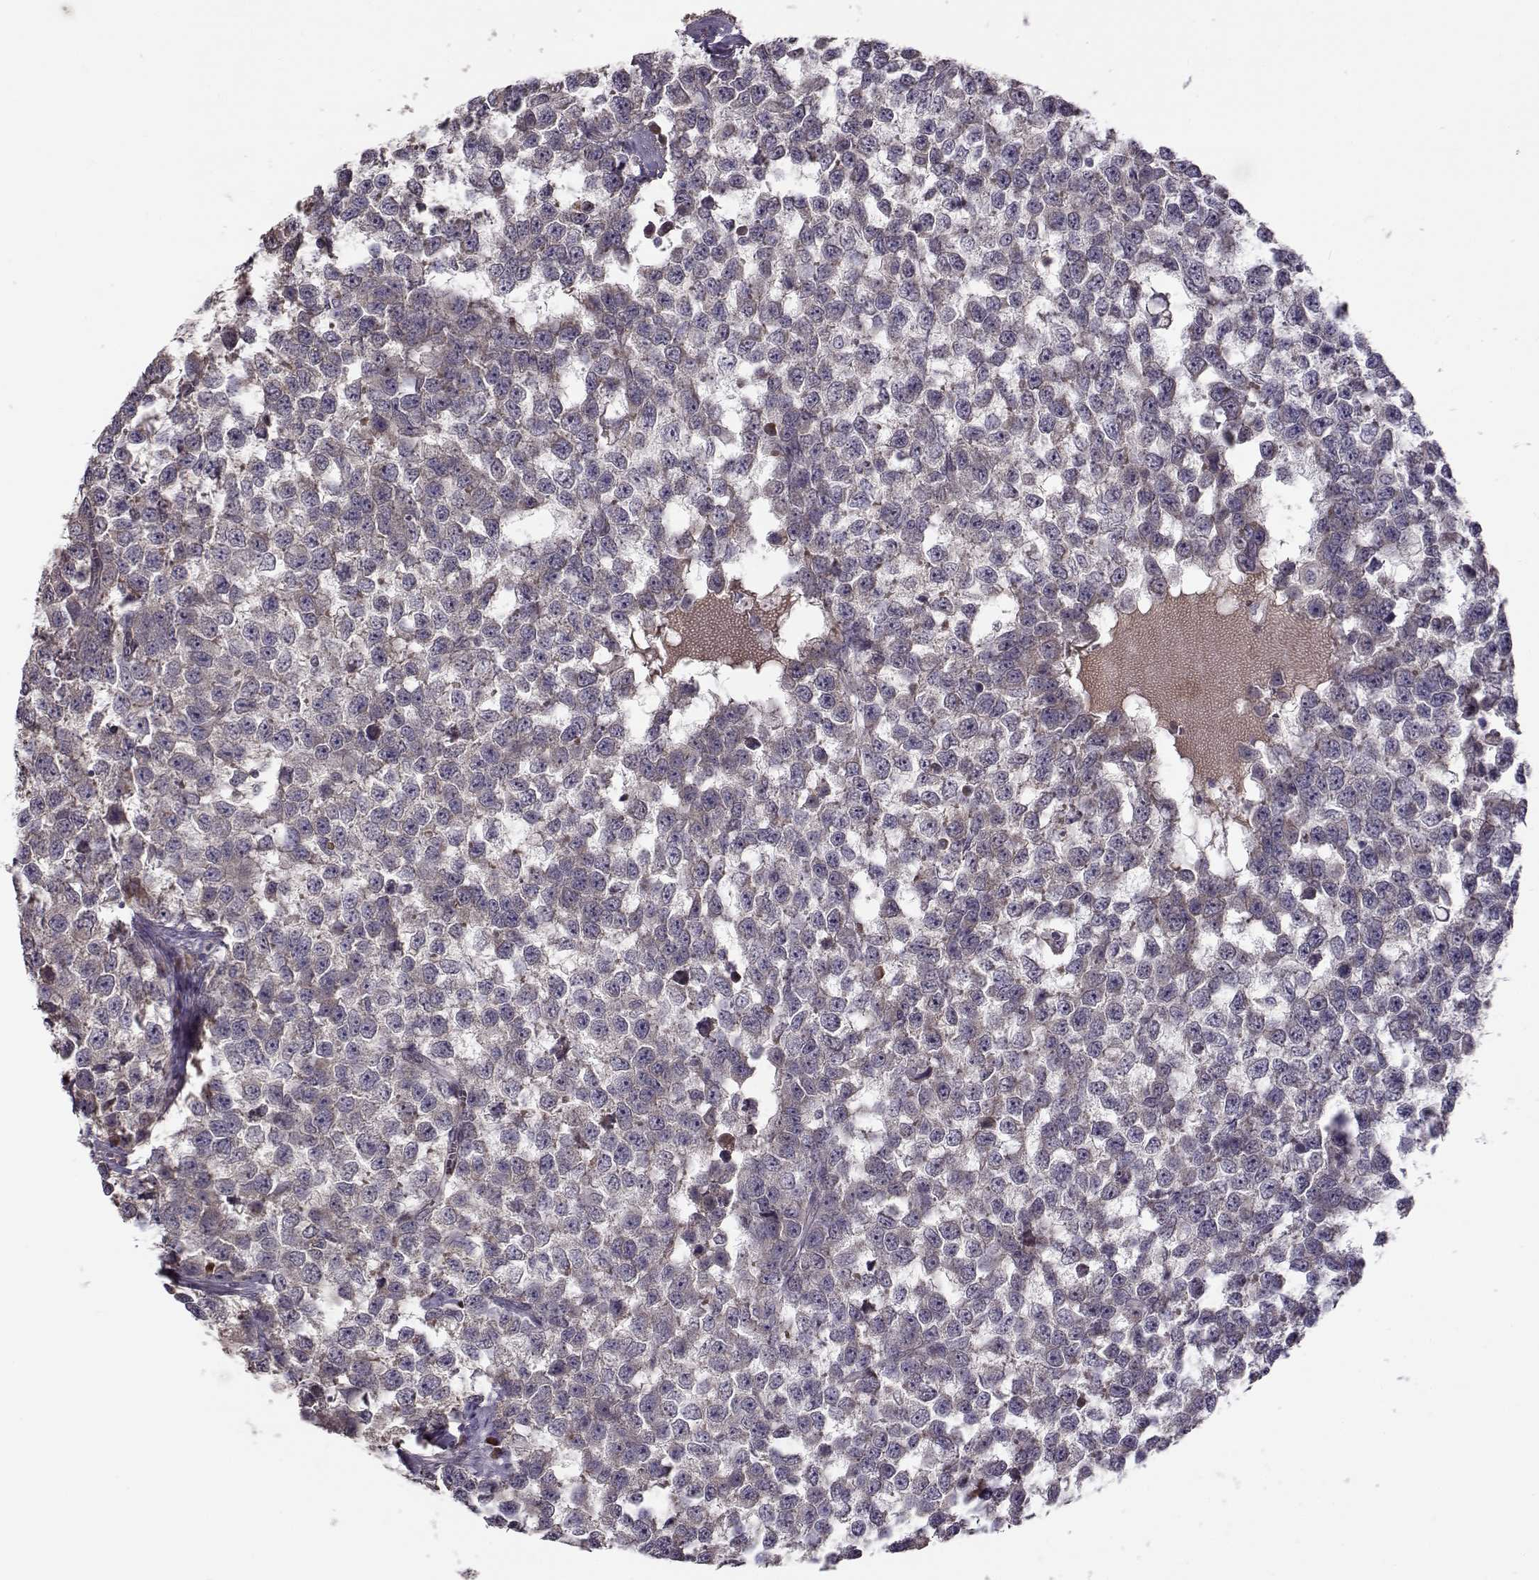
{"staining": {"intensity": "negative", "quantity": "none", "location": "none"}, "tissue": "testis cancer", "cell_type": "Tumor cells", "image_type": "cancer", "snomed": [{"axis": "morphology", "description": "Normal tissue, NOS"}, {"axis": "morphology", "description": "Seminoma, NOS"}, {"axis": "topography", "description": "Testis"}, {"axis": "topography", "description": "Epididymis"}], "caption": "Immunohistochemistry (IHC) histopathology image of neoplastic tissue: human testis cancer (seminoma) stained with DAB displays no significant protein positivity in tumor cells.", "gene": "ENTPD8", "patient": {"sex": "male", "age": 34}}